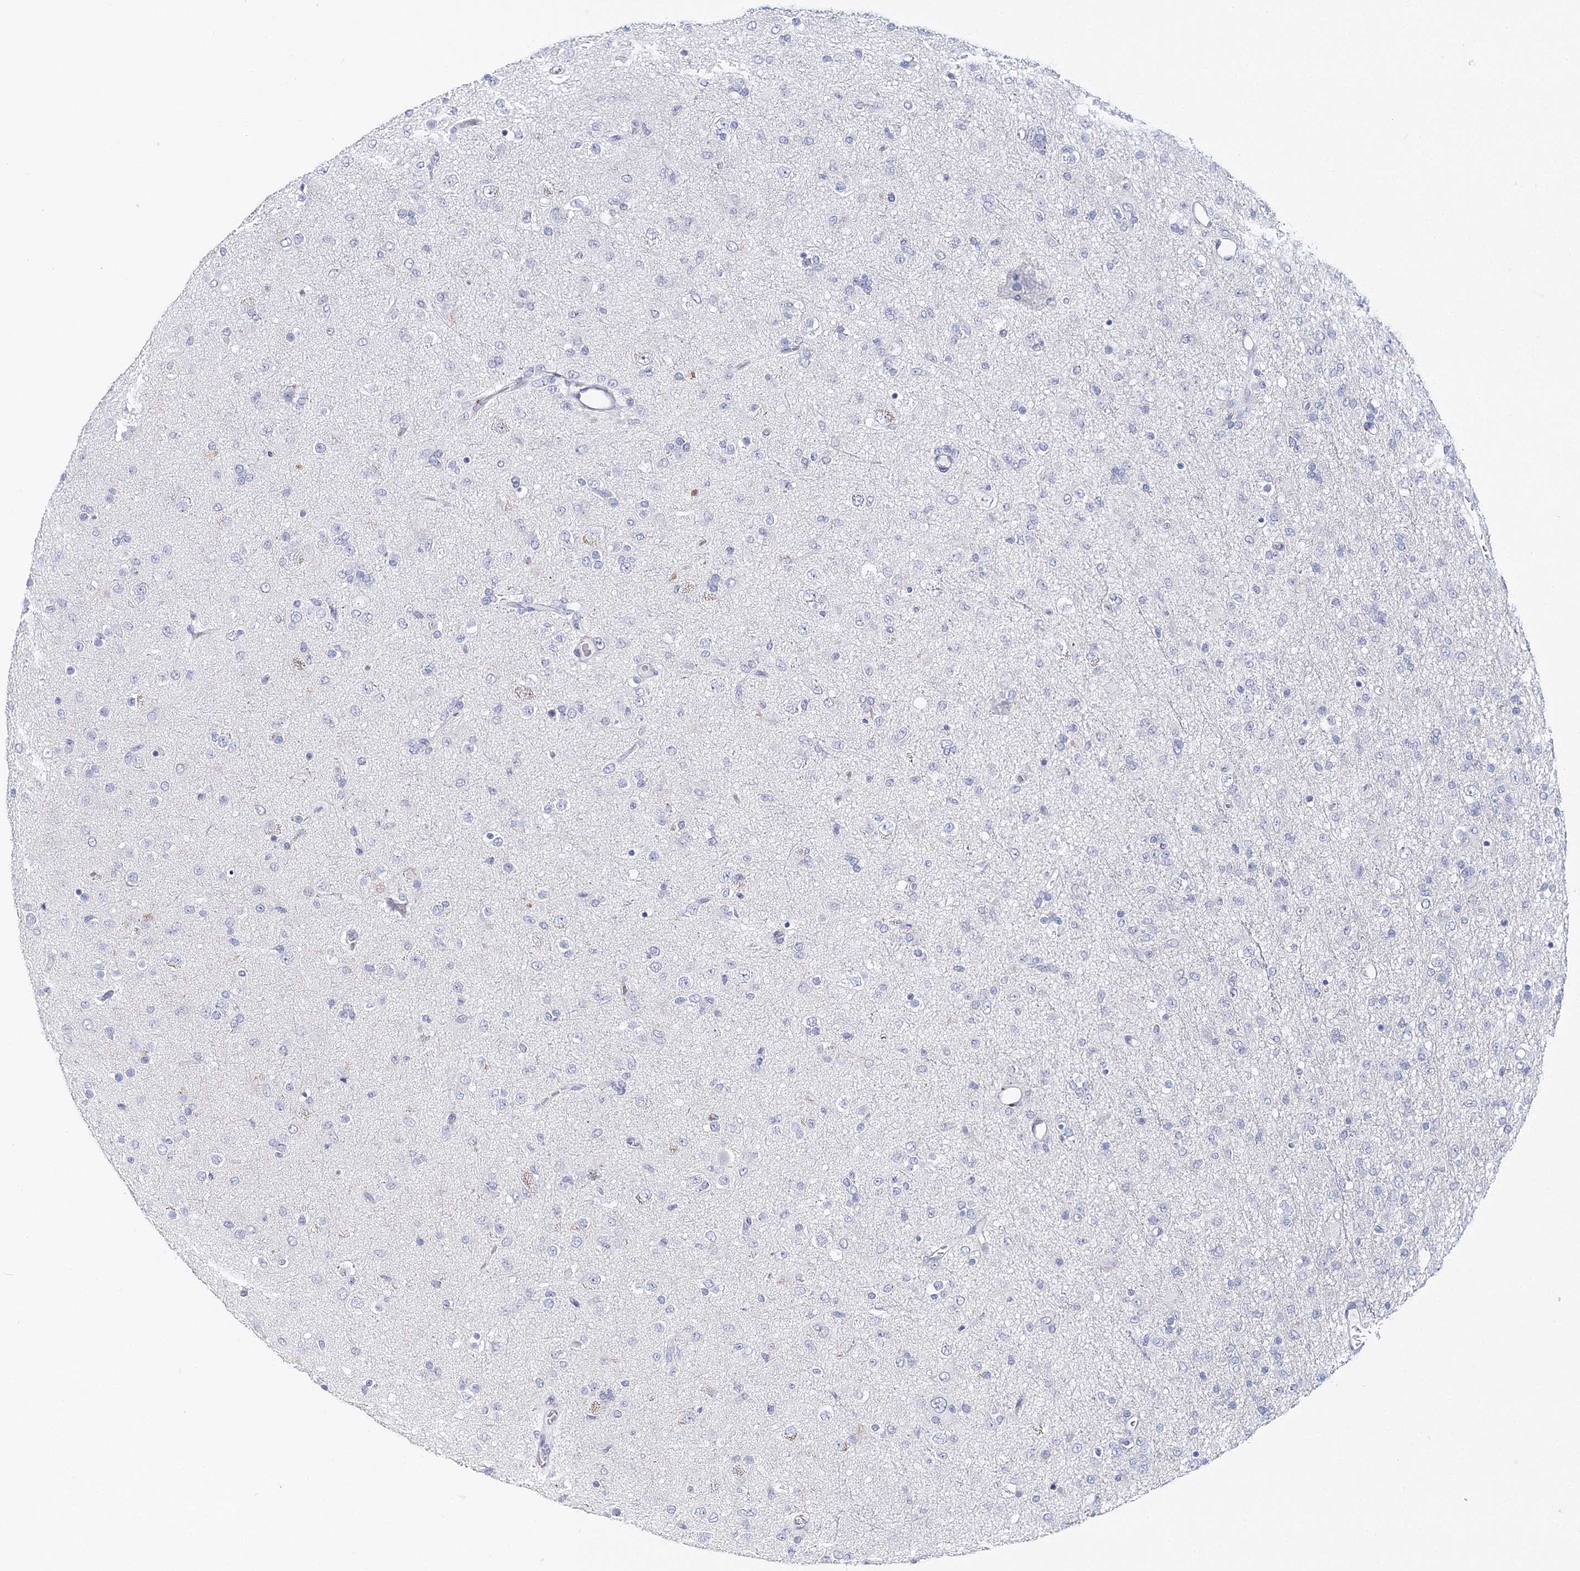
{"staining": {"intensity": "negative", "quantity": "none", "location": "none"}, "tissue": "glioma", "cell_type": "Tumor cells", "image_type": "cancer", "snomed": [{"axis": "morphology", "description": "Glioma, malignant, Low grade"}, {"axis": "topography", "description": "Brain"}], "caption": "A photomicrograph of human glioma is negative for staining in tumor cells.", "gene": "MYOZ2", "patient": {"sex": "male", "age": 65}}